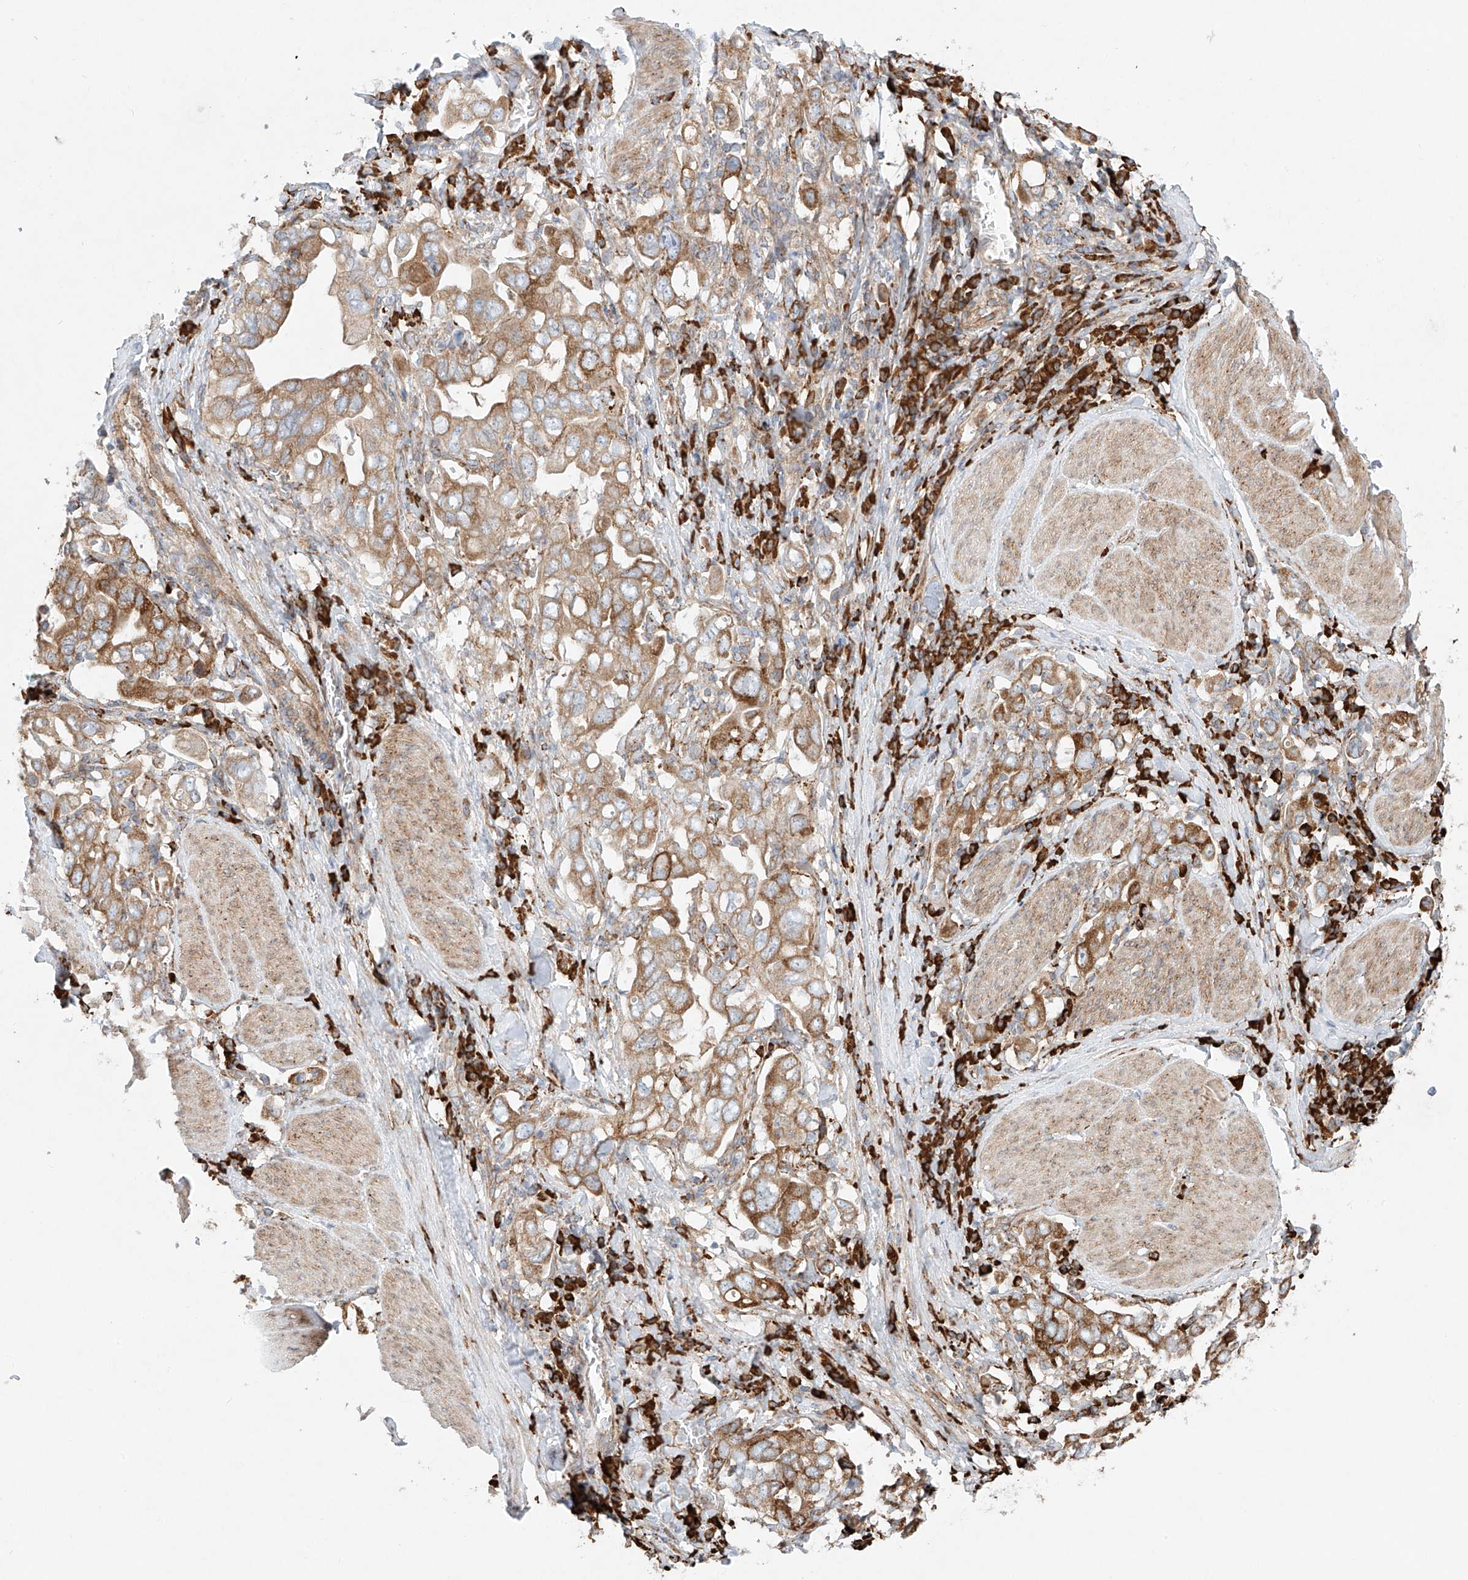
{"staining": {"intensity": "moderate", "quantity": ">75%", "location": "cytoplasmic/membranous"}, "tissue": "stomach cancer", "cell_type": "Tumor cells", "image_type": "cancer", "snomed": [{"axis": "morphology", "description": "Adenocarcinoma, NOS"}, {"axis": "topography", "description": "Stomach, upper"}], "caption": "Adenocarcinoma (stomach) stained with DAB (3,3'-diaminobenzidine) IHC reveals medium levels of moderate cytoplasmic/membranous positivity in about >75% of tumor cells.", "gene": "EIPR1", "patient": {"sex": "male", "age": 62}}